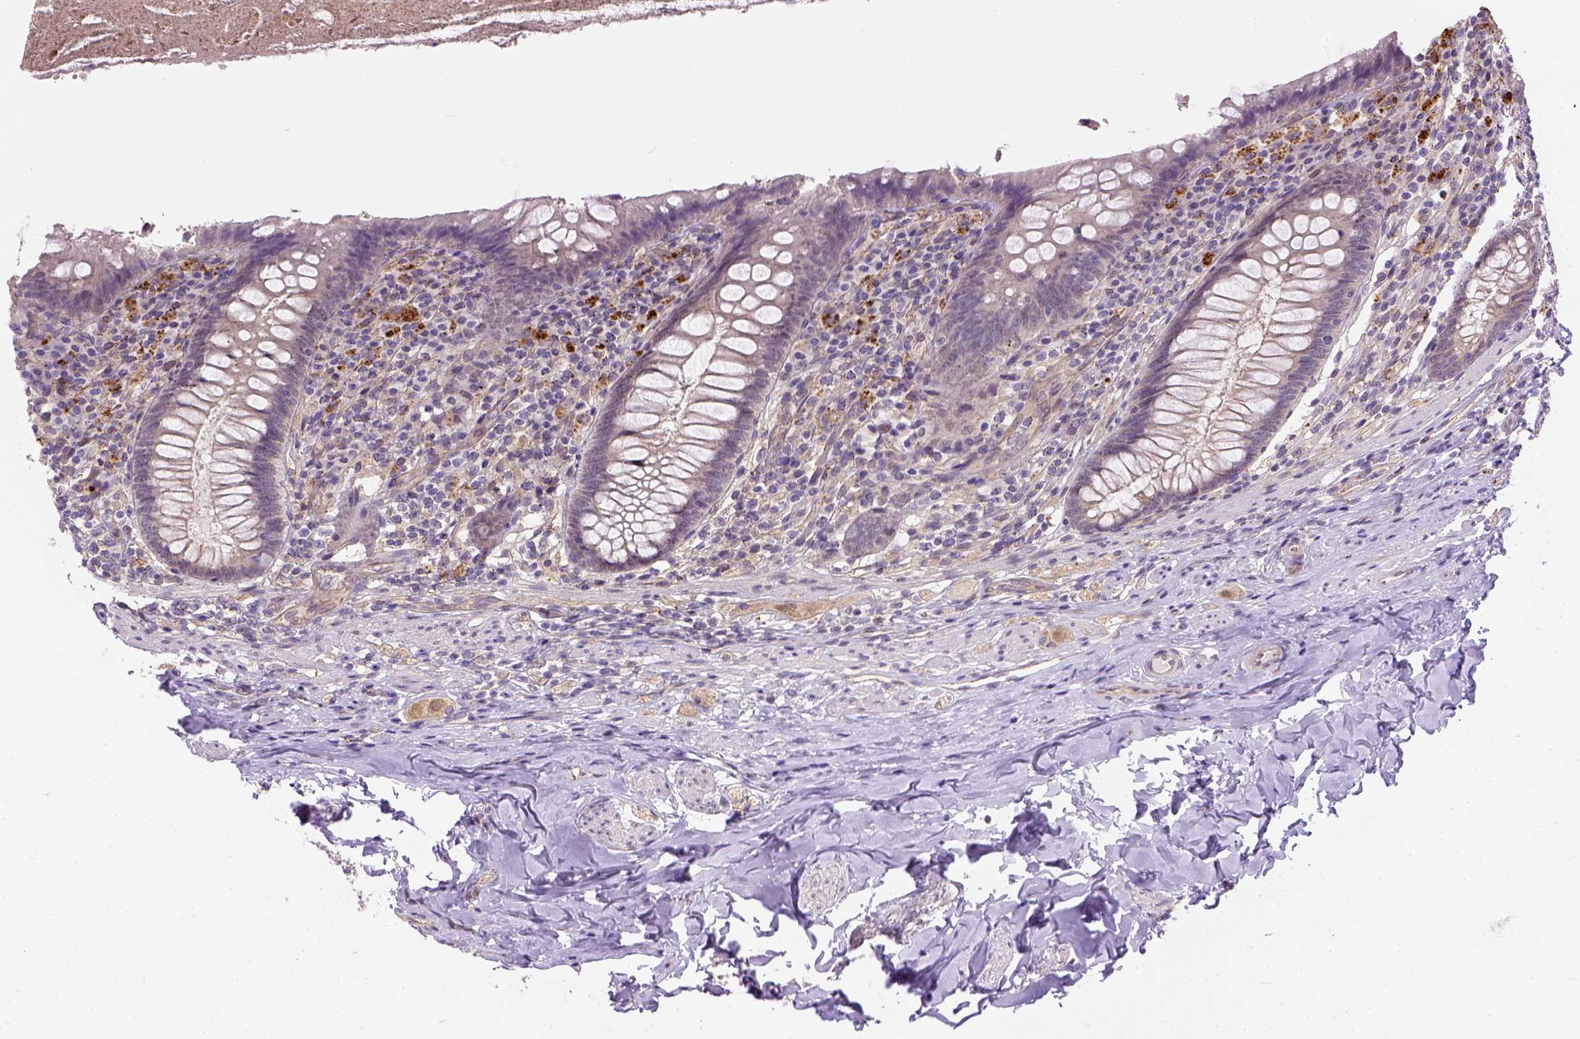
{"staining": {"intensity": "weak", "quantity": "<25%", "location": "cytoplasmic/membranous"}, "tissue": "appendix", "cell_type": "Glandular cells", "image_type": "normal", "snomed": [{"axis": "morphology", "description": "Normal tissue, NOS"}, {"axis": "topography", "description": "Appendix"}], "caption": "A photomicrograph of appendix stained for a protein reveals no brown staining in glandular cells.", "gene": "KAZN", "patient": {"sex": "male", "age": 47}}